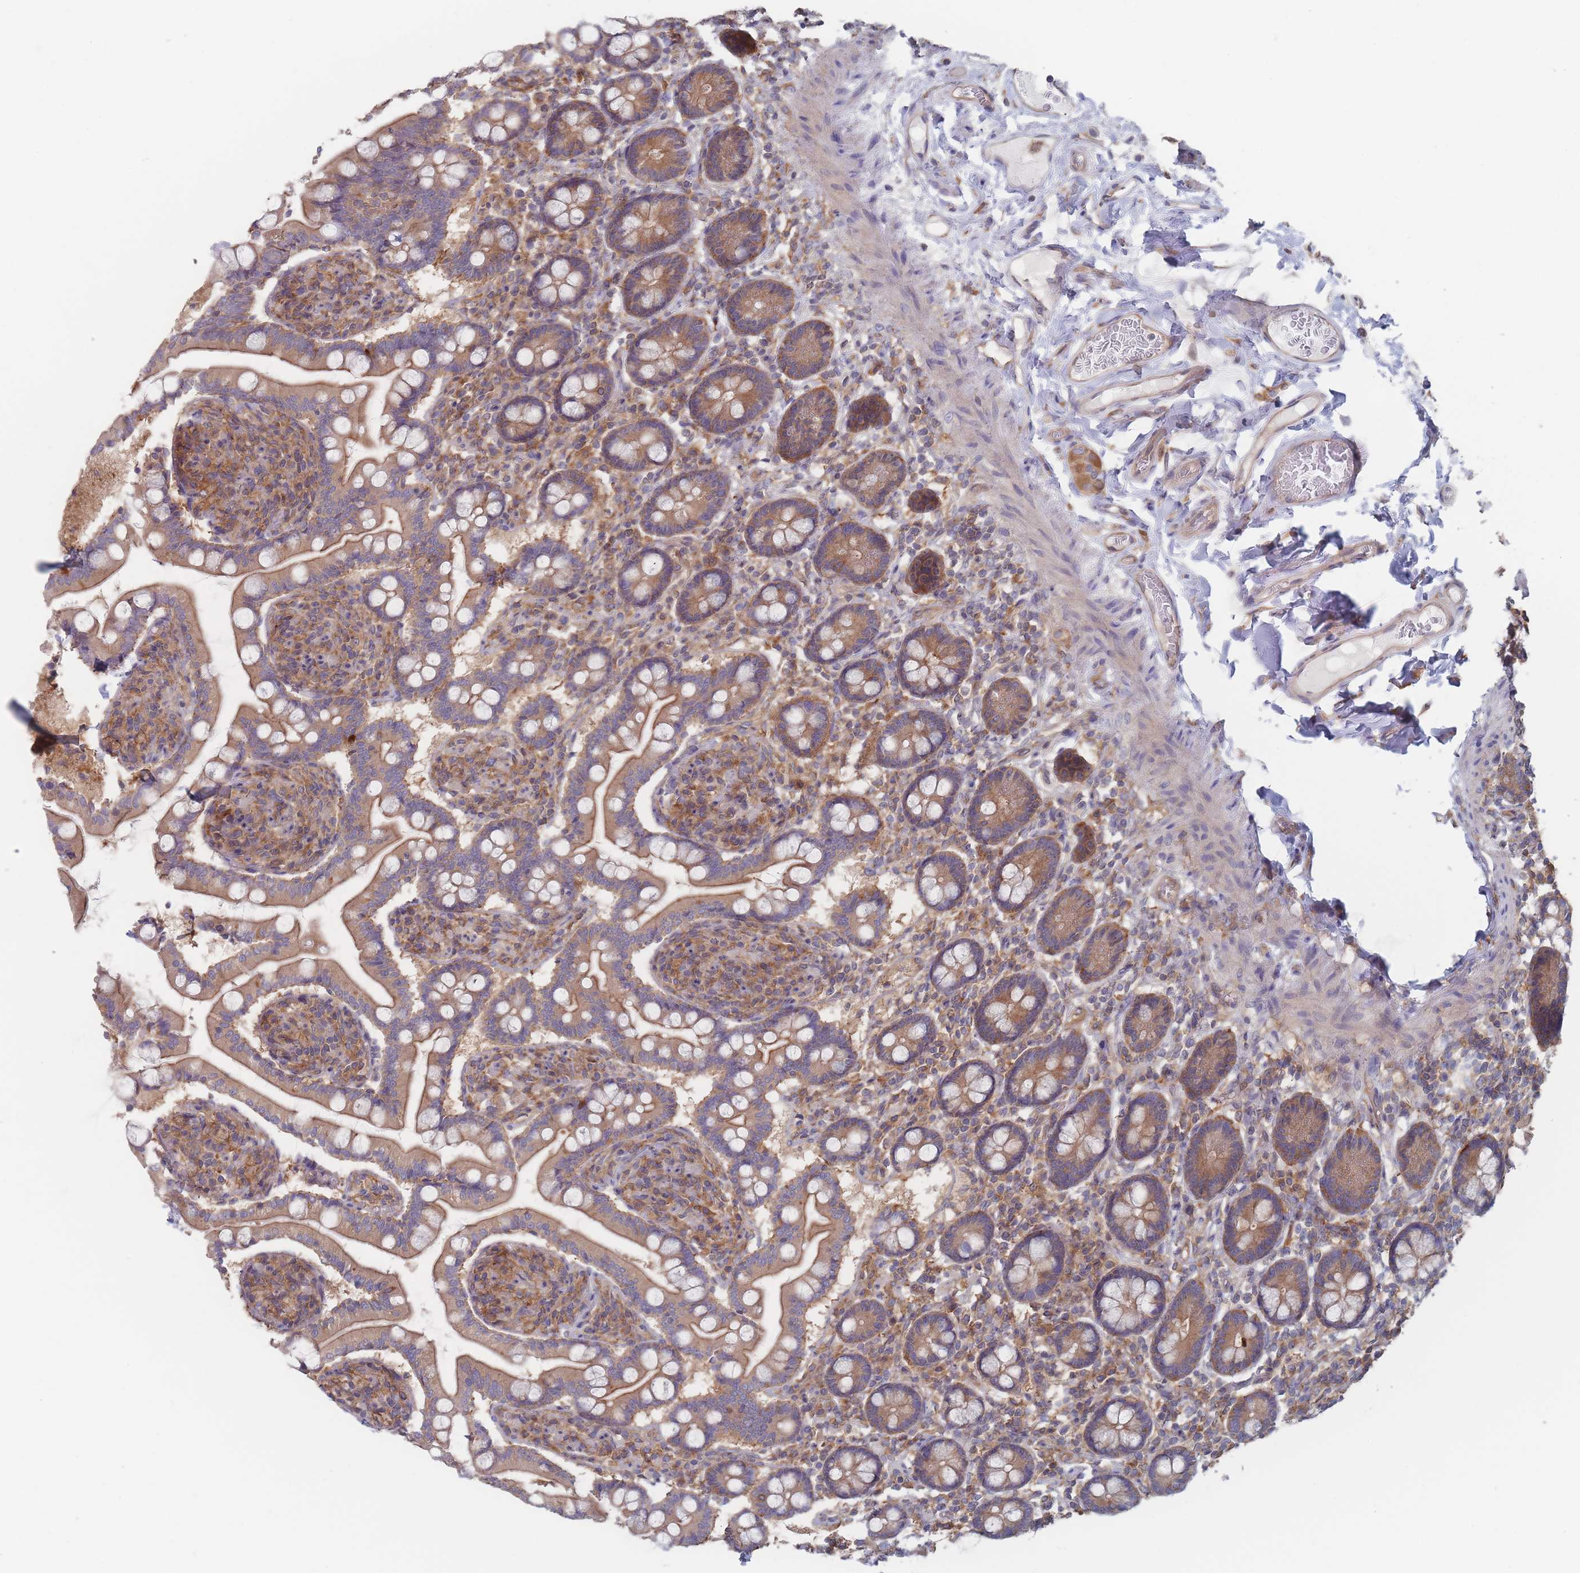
{"staining": {"intensity": "moderate", "quantity": ">75%", "location": "cytoplasmic/membranous"}, "tissue": "small intestine", "cell_type": "Glandular cells", "image_type": "normal", "snomed": [{"axis": "morphology", "description": "Normal tissue, NOS"}, {"axis": "topography", "description": "Small intestine"}], "caption": "The image shows immunohistochemical staining of benign small intestine. There is moderate cytoplasmic/membranous staining is seen in approximately >75% of glandular cells.", "gene": "EFCC1", "patient": {"sex": "female", "age": 64}}